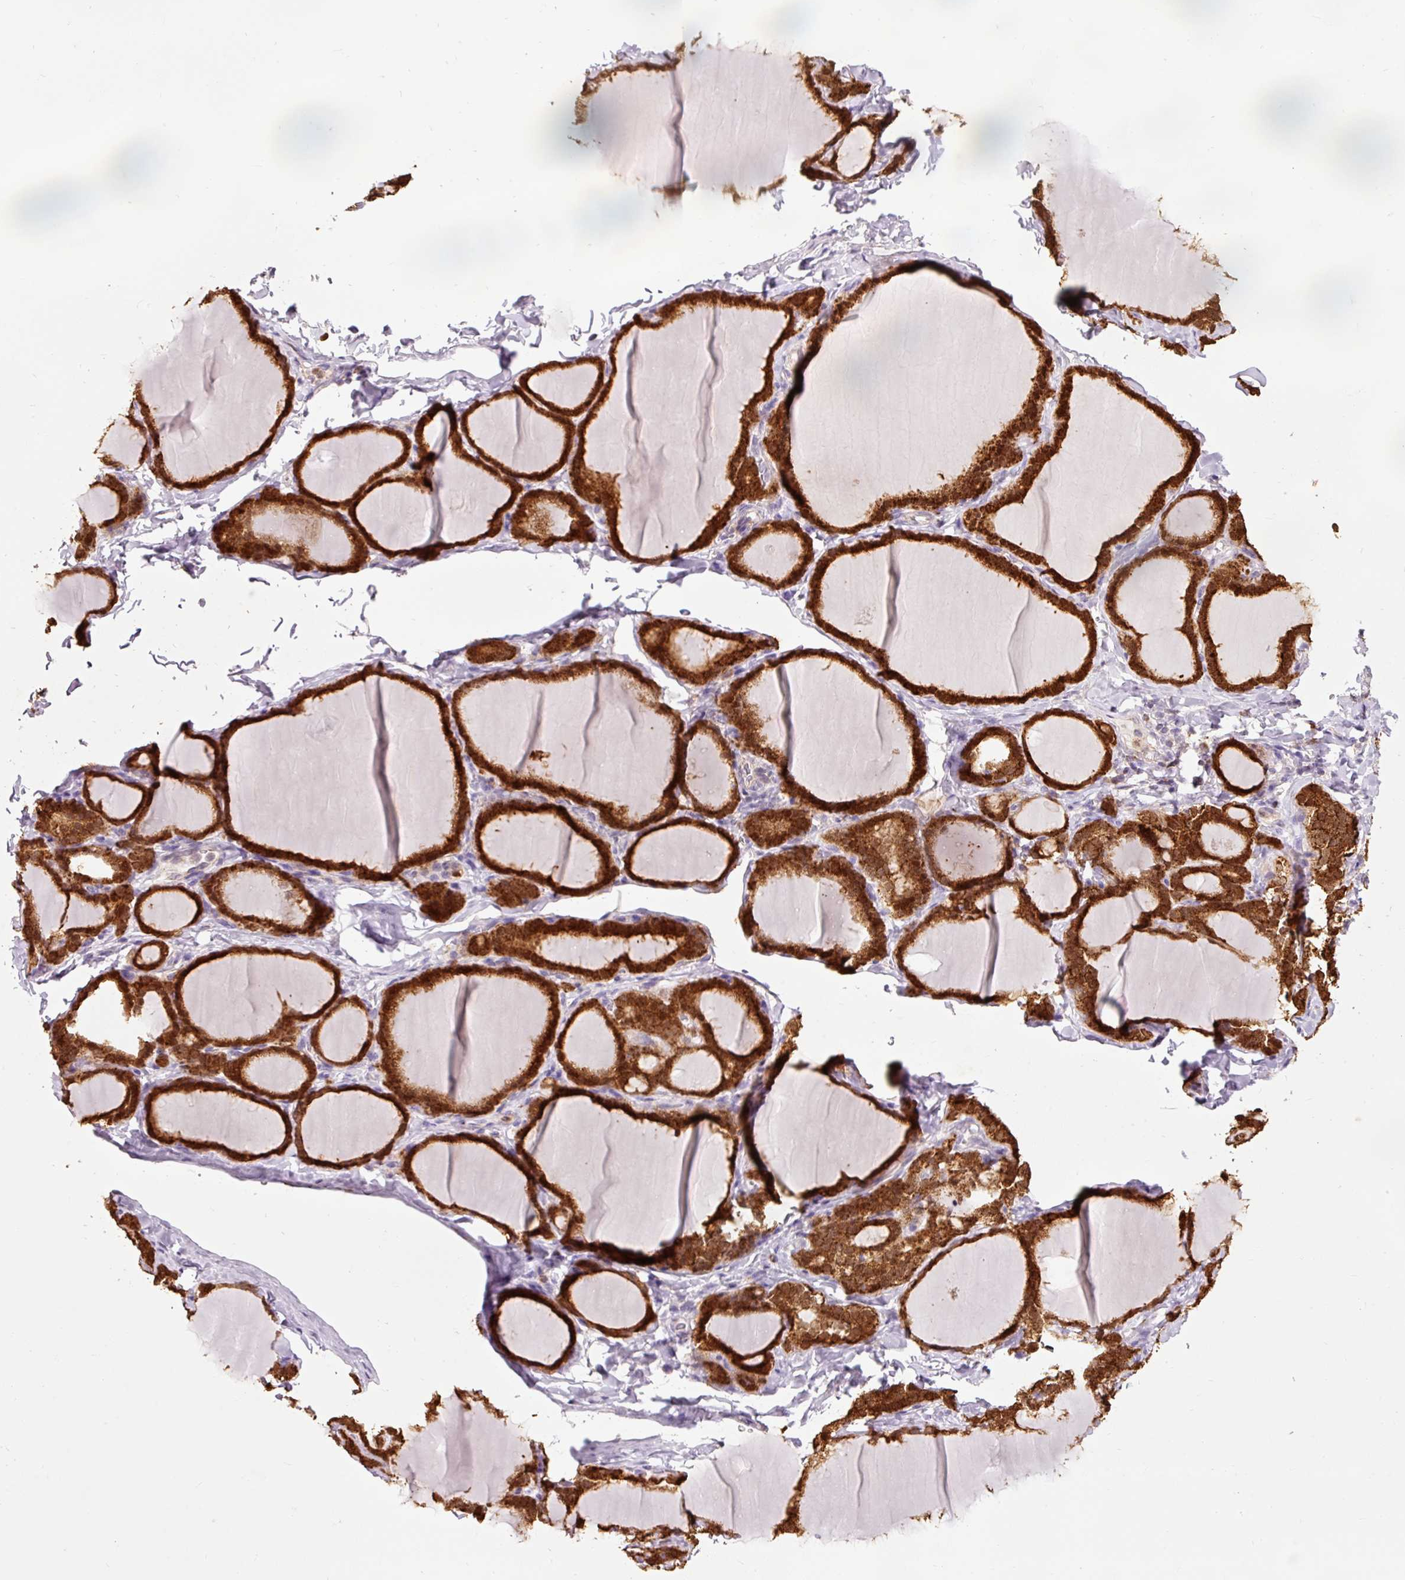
{"staining": {"intensity": "strong", "quantity": ">75%", "location": "cytoplasmic/membranous"}, "tissue": "thyroid gland", "cell_type": "Glandular cells", "image_type": "normal", "snomed": [{"axis": "morphology", "description": "Normal tissue, NOS"}, {"axis": "topography", "description": "Thyroid gland"}], "caption": "Strong cytoplasmic/membranous staining is identified in approximately >75% of glandular cells in normal thyroid gland.", "gene": "PRDX5", "patient": {"sex": "female", "age": 31}}